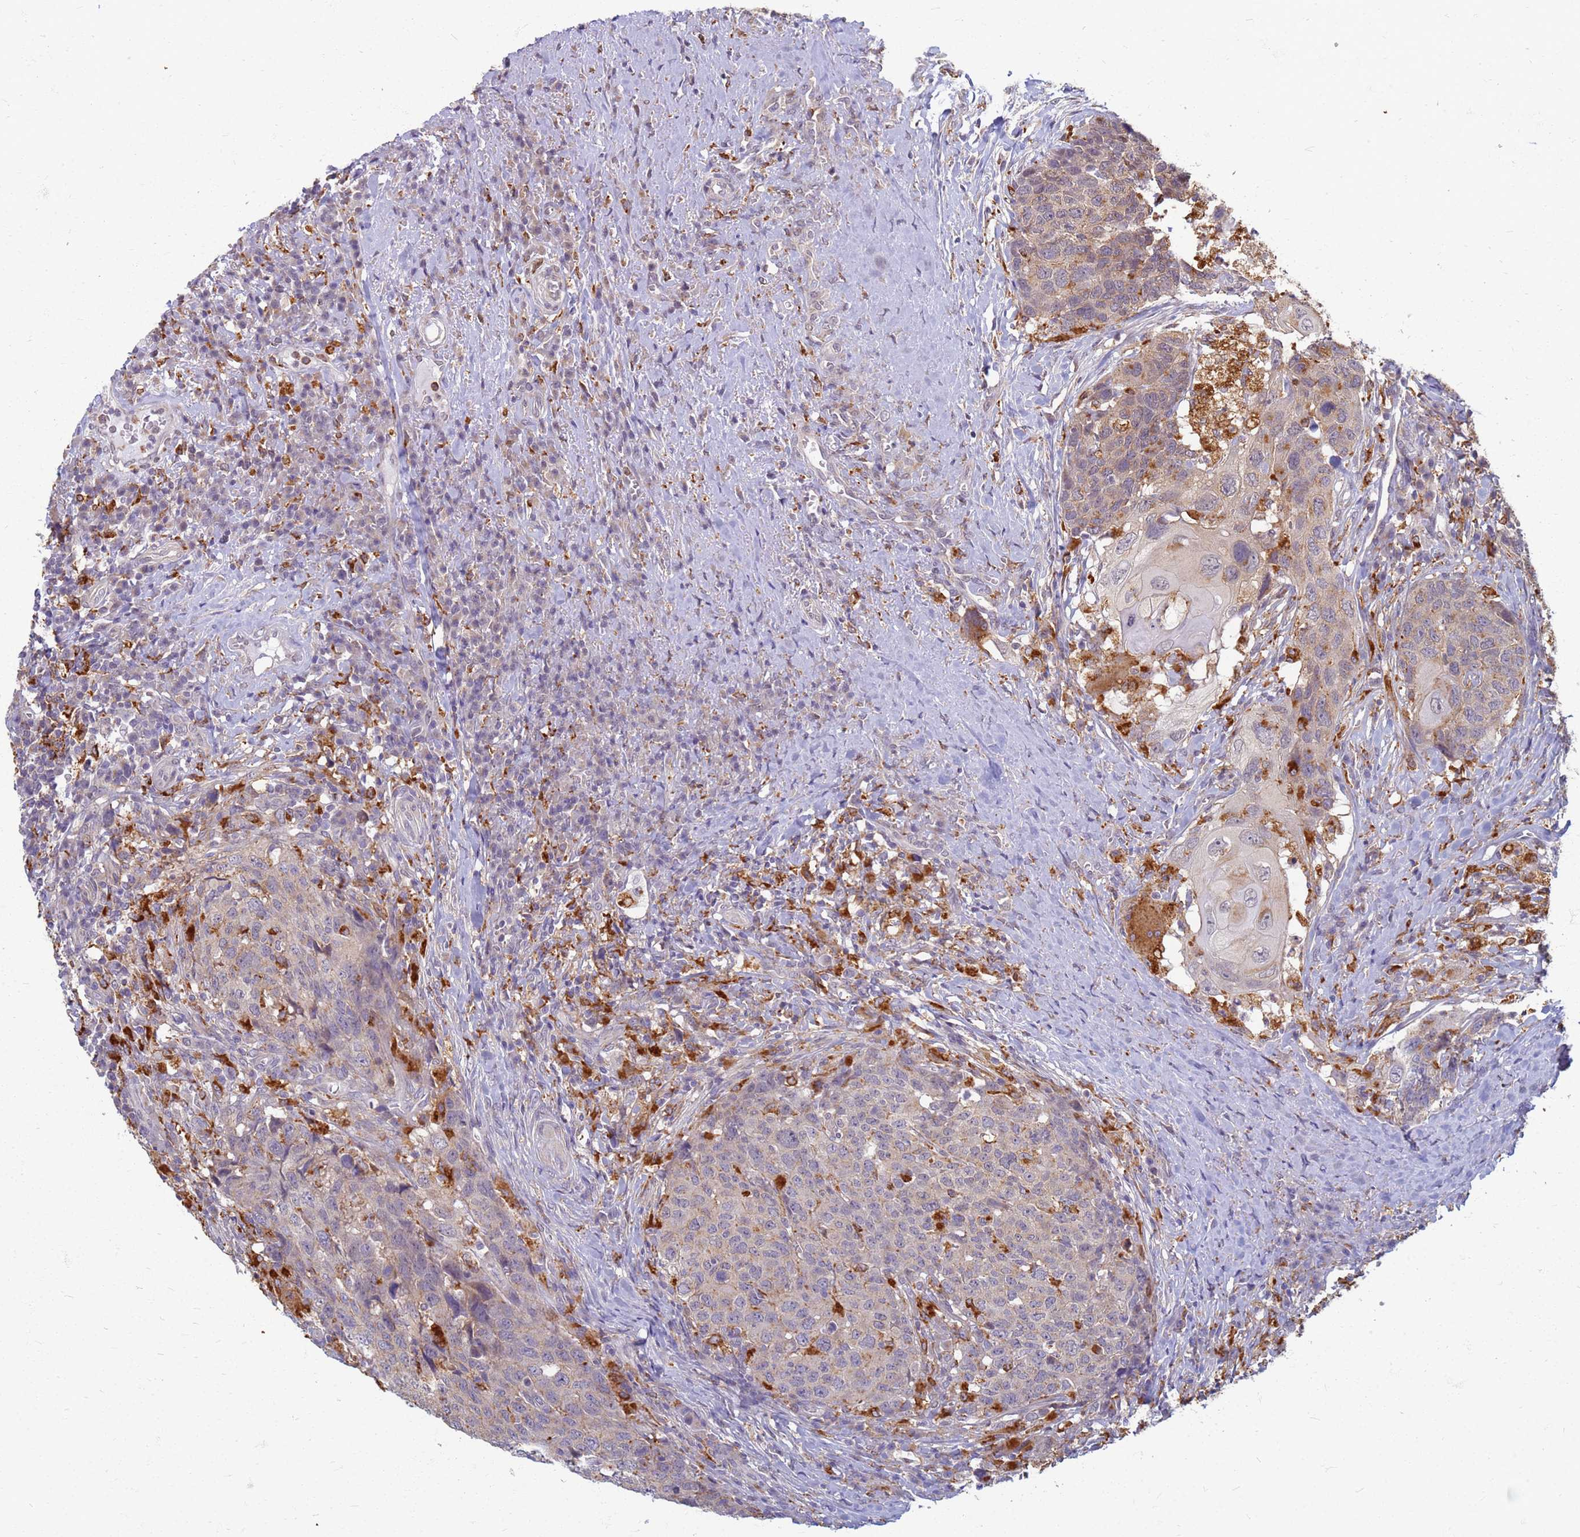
{"staining": {"intensity": "weak", "quantity": "25%-75%", "location": "cytoplasmic/membranous"}, "tissue": "head and neck cancer", "cell_type": "Tumor cells", "image_type": "cancer", "snomed": [{"axis": "morphology", "description": "Squamous cell carcinoma, NOS"}, {"axis": "topography", "description": "Head-Neck"}], "caption": "The immunohistochemical stain highlights weak cytoplasmic/membranous staining in tumor cells of head and neck cancer tissue.", "gene": "ATP6V1E1", "patient": {"sex": "male", "age": 66}}